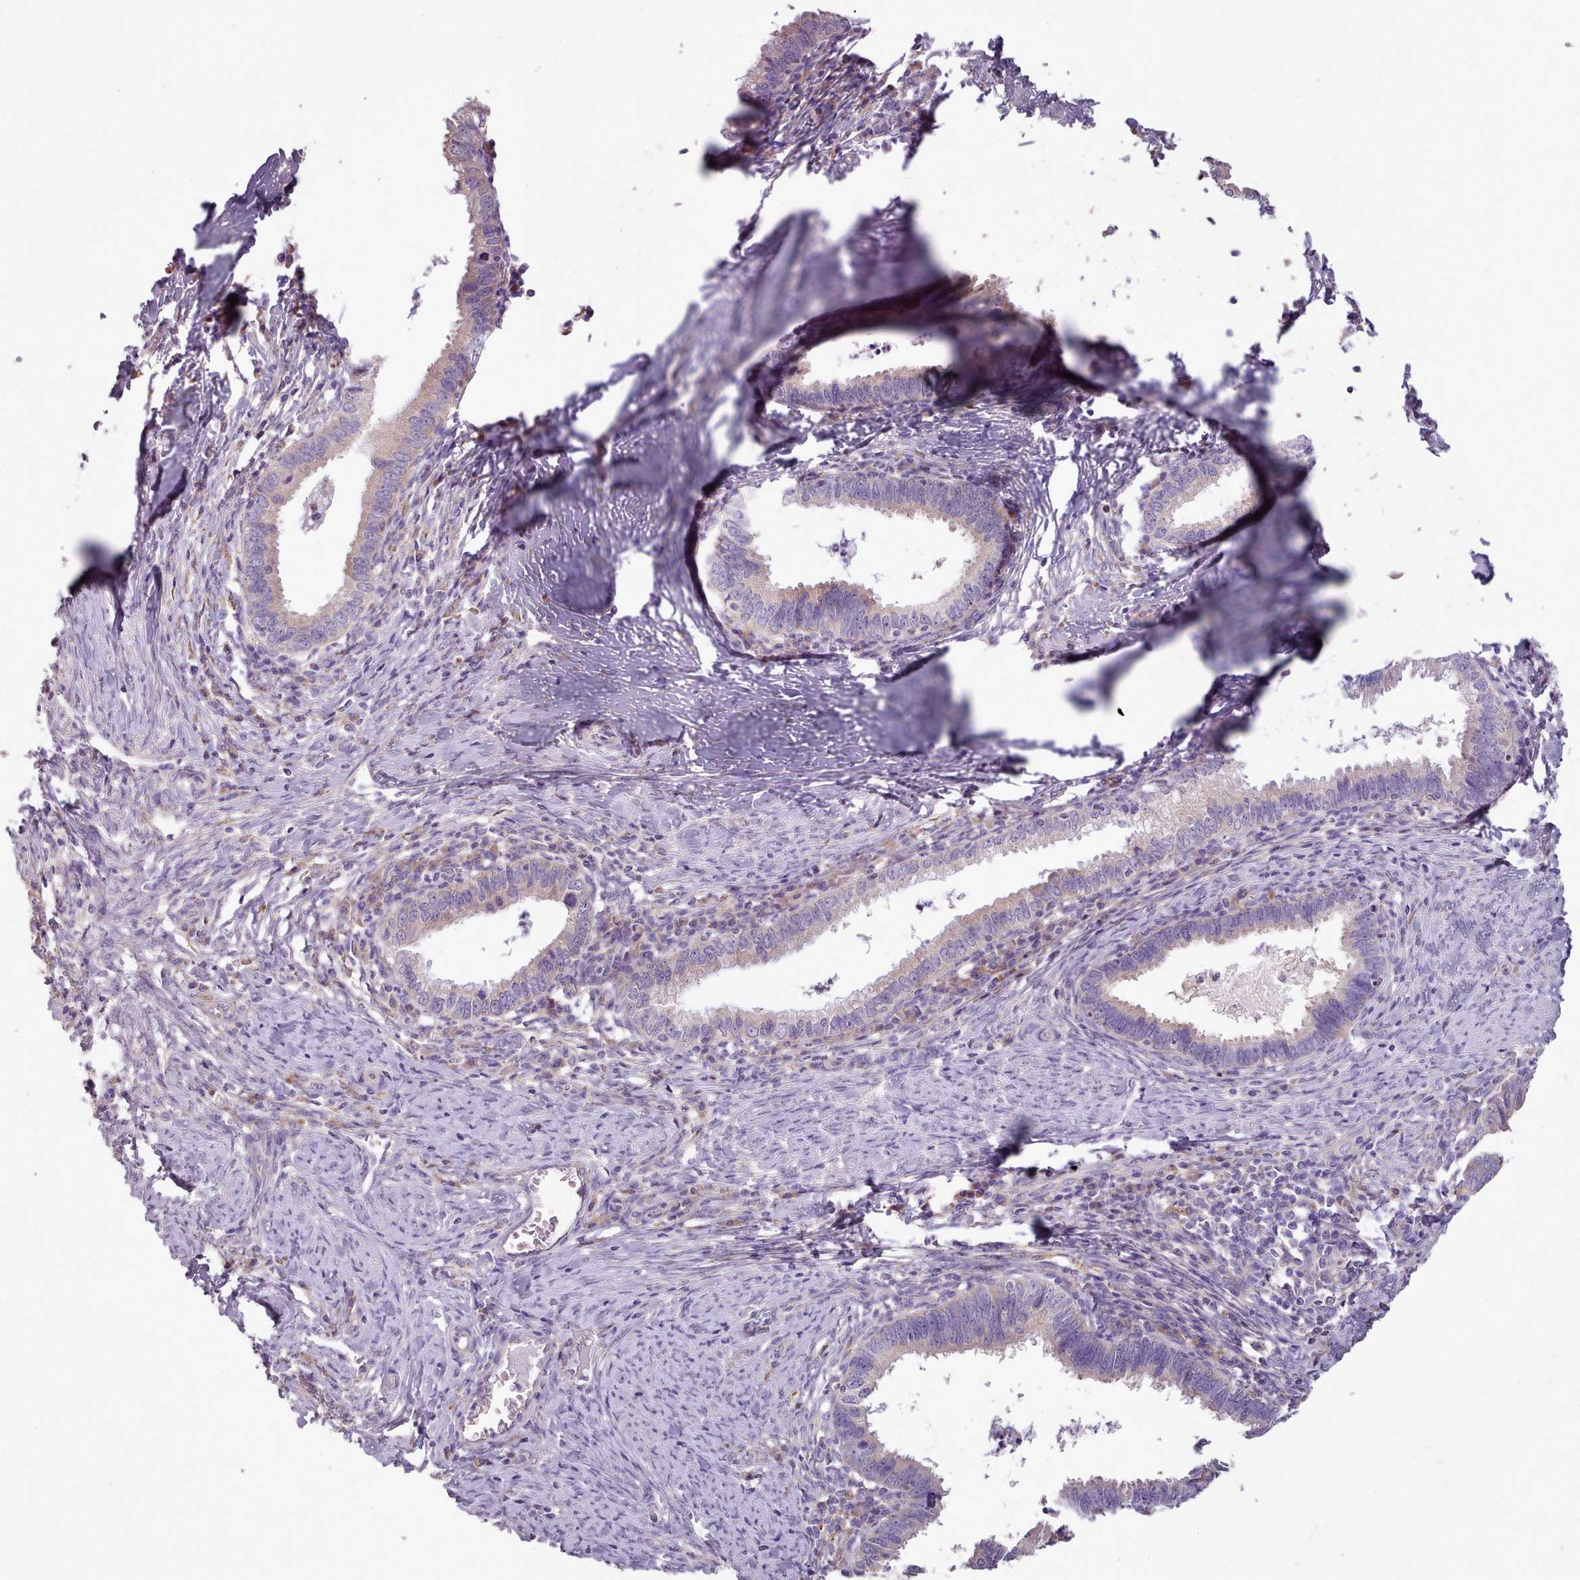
{"staining": {"intensity": "weak", "quantity": "25%-75%", "location": "cytoplasmic/membranous"}, "tissue": "cervical cancer", "cell_type": "Tumor cells", "image_type": "cancer", "snomed": [{"axis": "morphology", "description": "Adenocarcinoma, NOS"}, {"axis": "topography", "description": "Cervix"}], "caption": "Human adenocarcinoma (cervical) stained for a protein (brown) displays weak cytoplasmic/membranous positive expression in about 25%-75% of tumor cells.", "gene": "DPF1", "patient": {"sex": "female", "age": 36}}